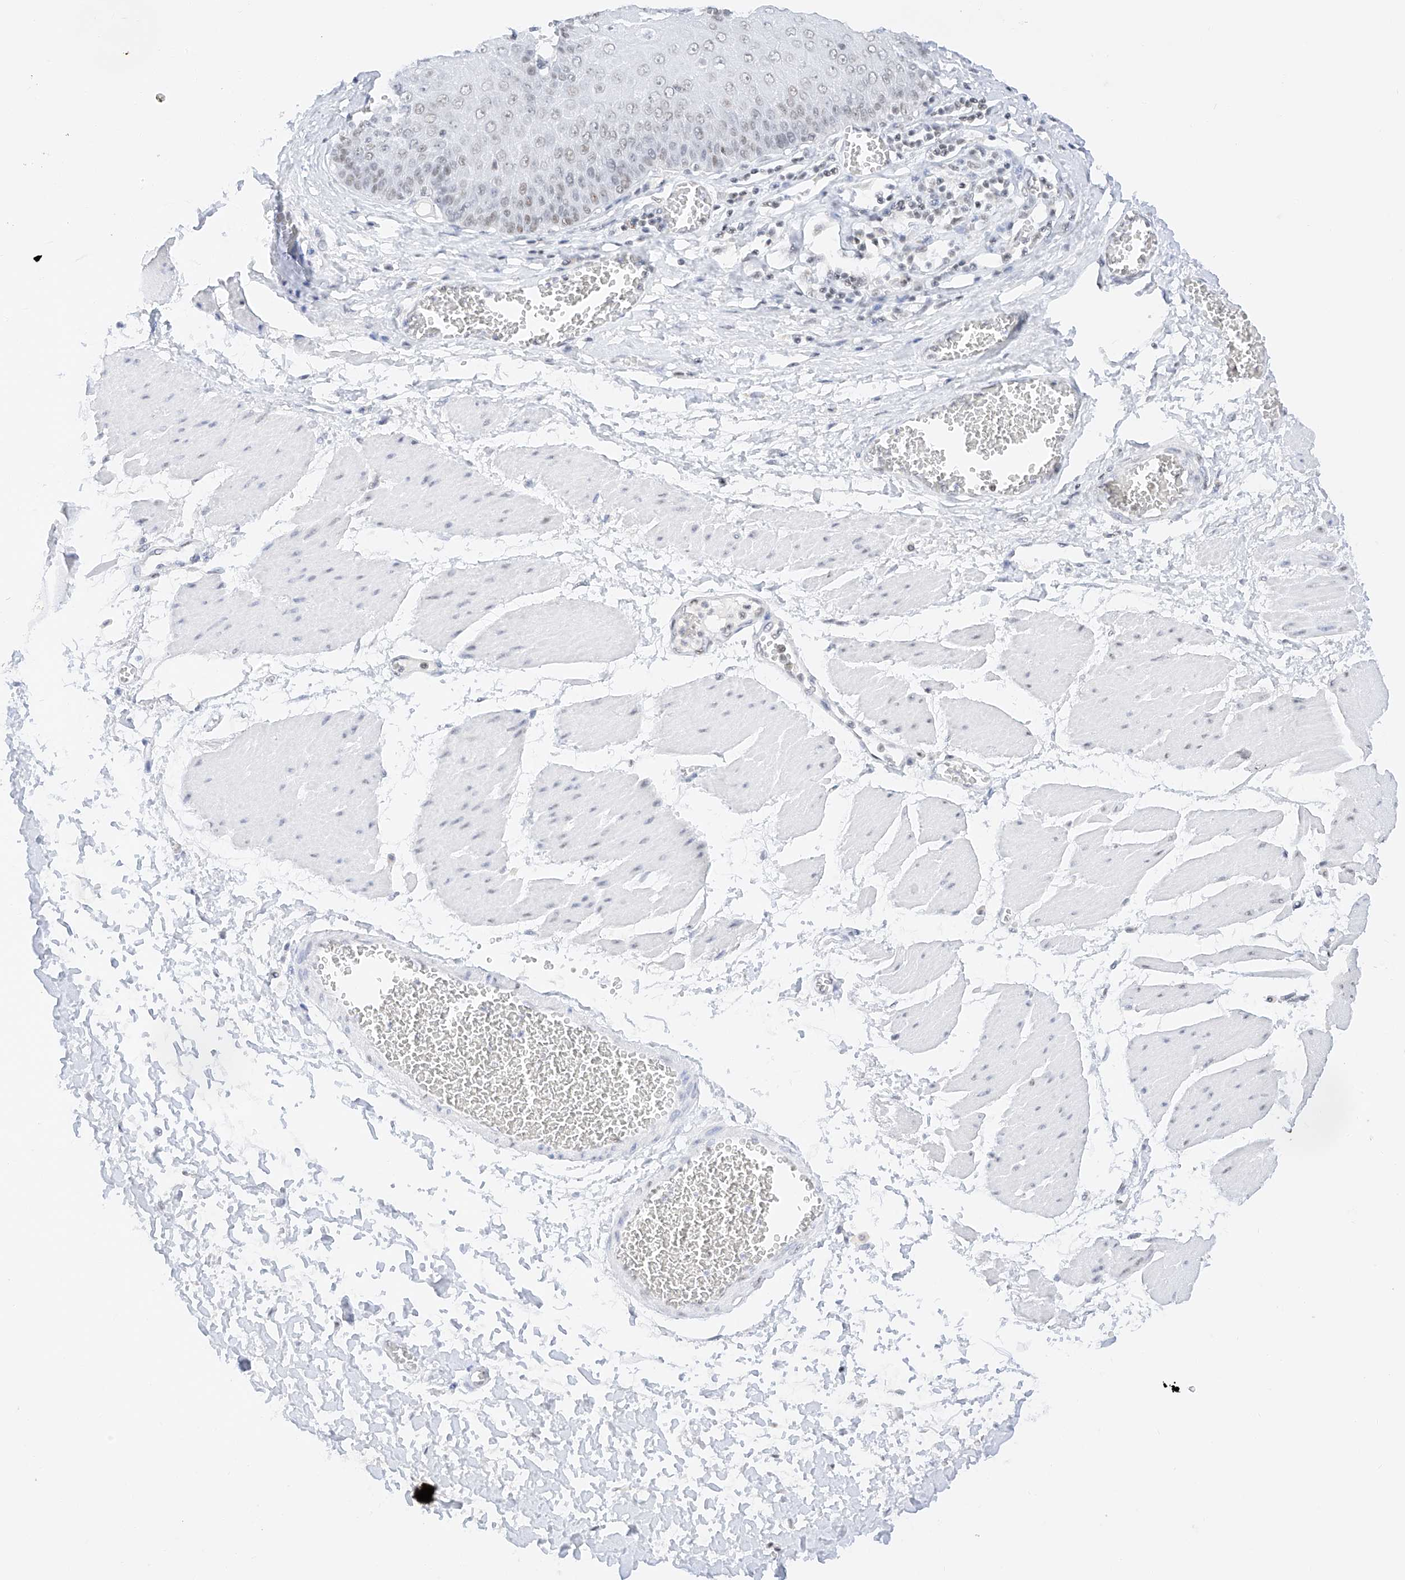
{"staining": {"intensity": "weak", "quantity": "<25%", "location": "nuclear"}, "tissue": "esophagus", "cell_type": "Squamous epithelial cells", "image_type": "normal", "snomed": [{"axis": "morphology", "description": "Normal tissue, NOS"}, {"axis": "topography", "description": "Esophagus"}], "caption": "The histopathology image shows no significant positivity in squamous epithelial cells of esophagus. (Immunohistochemistry, brightfield microscopy, high magnification).", "gene": "NRF1", "patient": {"sex": "male", "age": 60}}